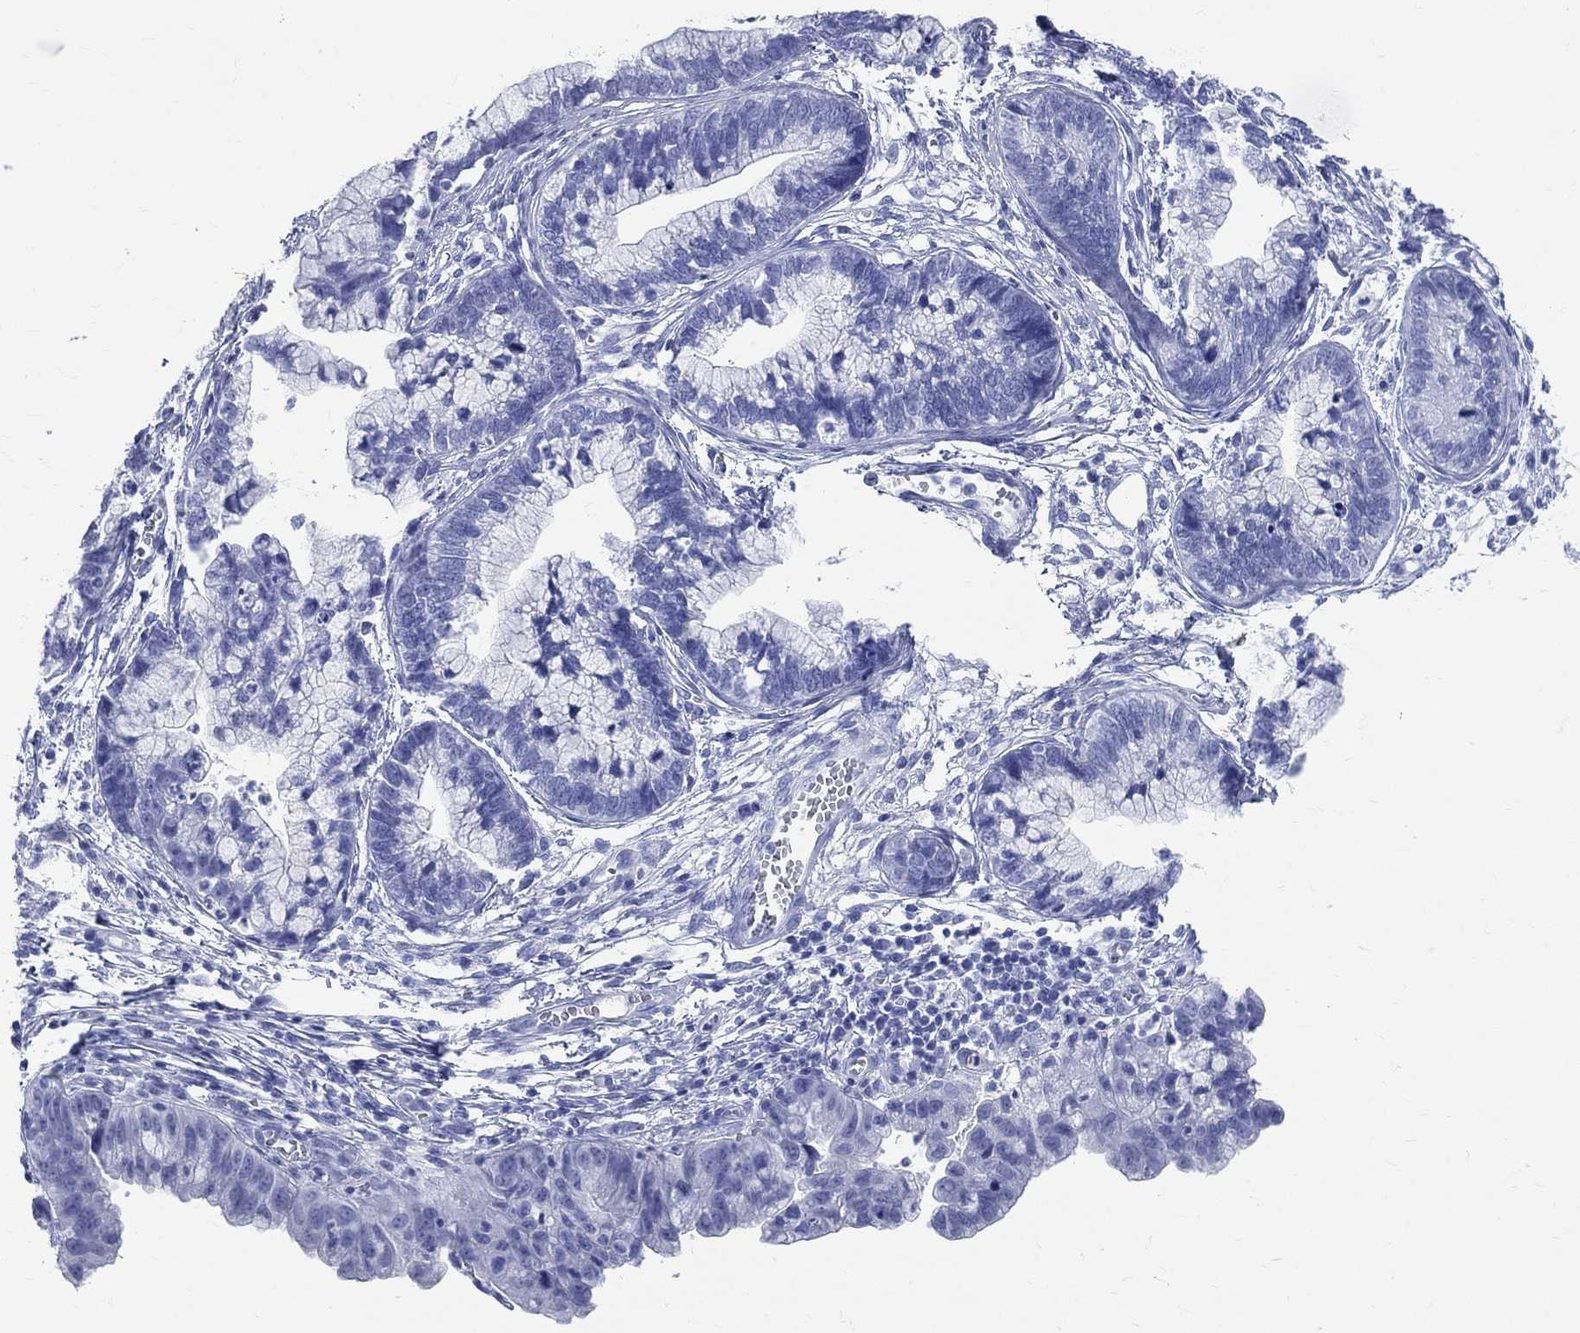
{"staining": {"intensity": "negative", "quantity": "none", "location": "none"}, "tissue": "cervical cancer", "cell_type": "Tumor cells", "image_type": "cancer", "snomed": [{"axis": "morphology", "description": "Adenocarcinoma, NOS"}, {"axis": "topography", "description": "Cervix"}], "caption": "A photomicrograph of human adenocarcinoma (cervical) is negative for staining in tumor cells. (Stains: DAB (3,3'-diaminobenzidine) IHC with hematoxylin counter stain, Microscopy: brightfield microscopy at high magnification).", "gene": "SYP", "patient": {"sex": "female", "age": 44}}